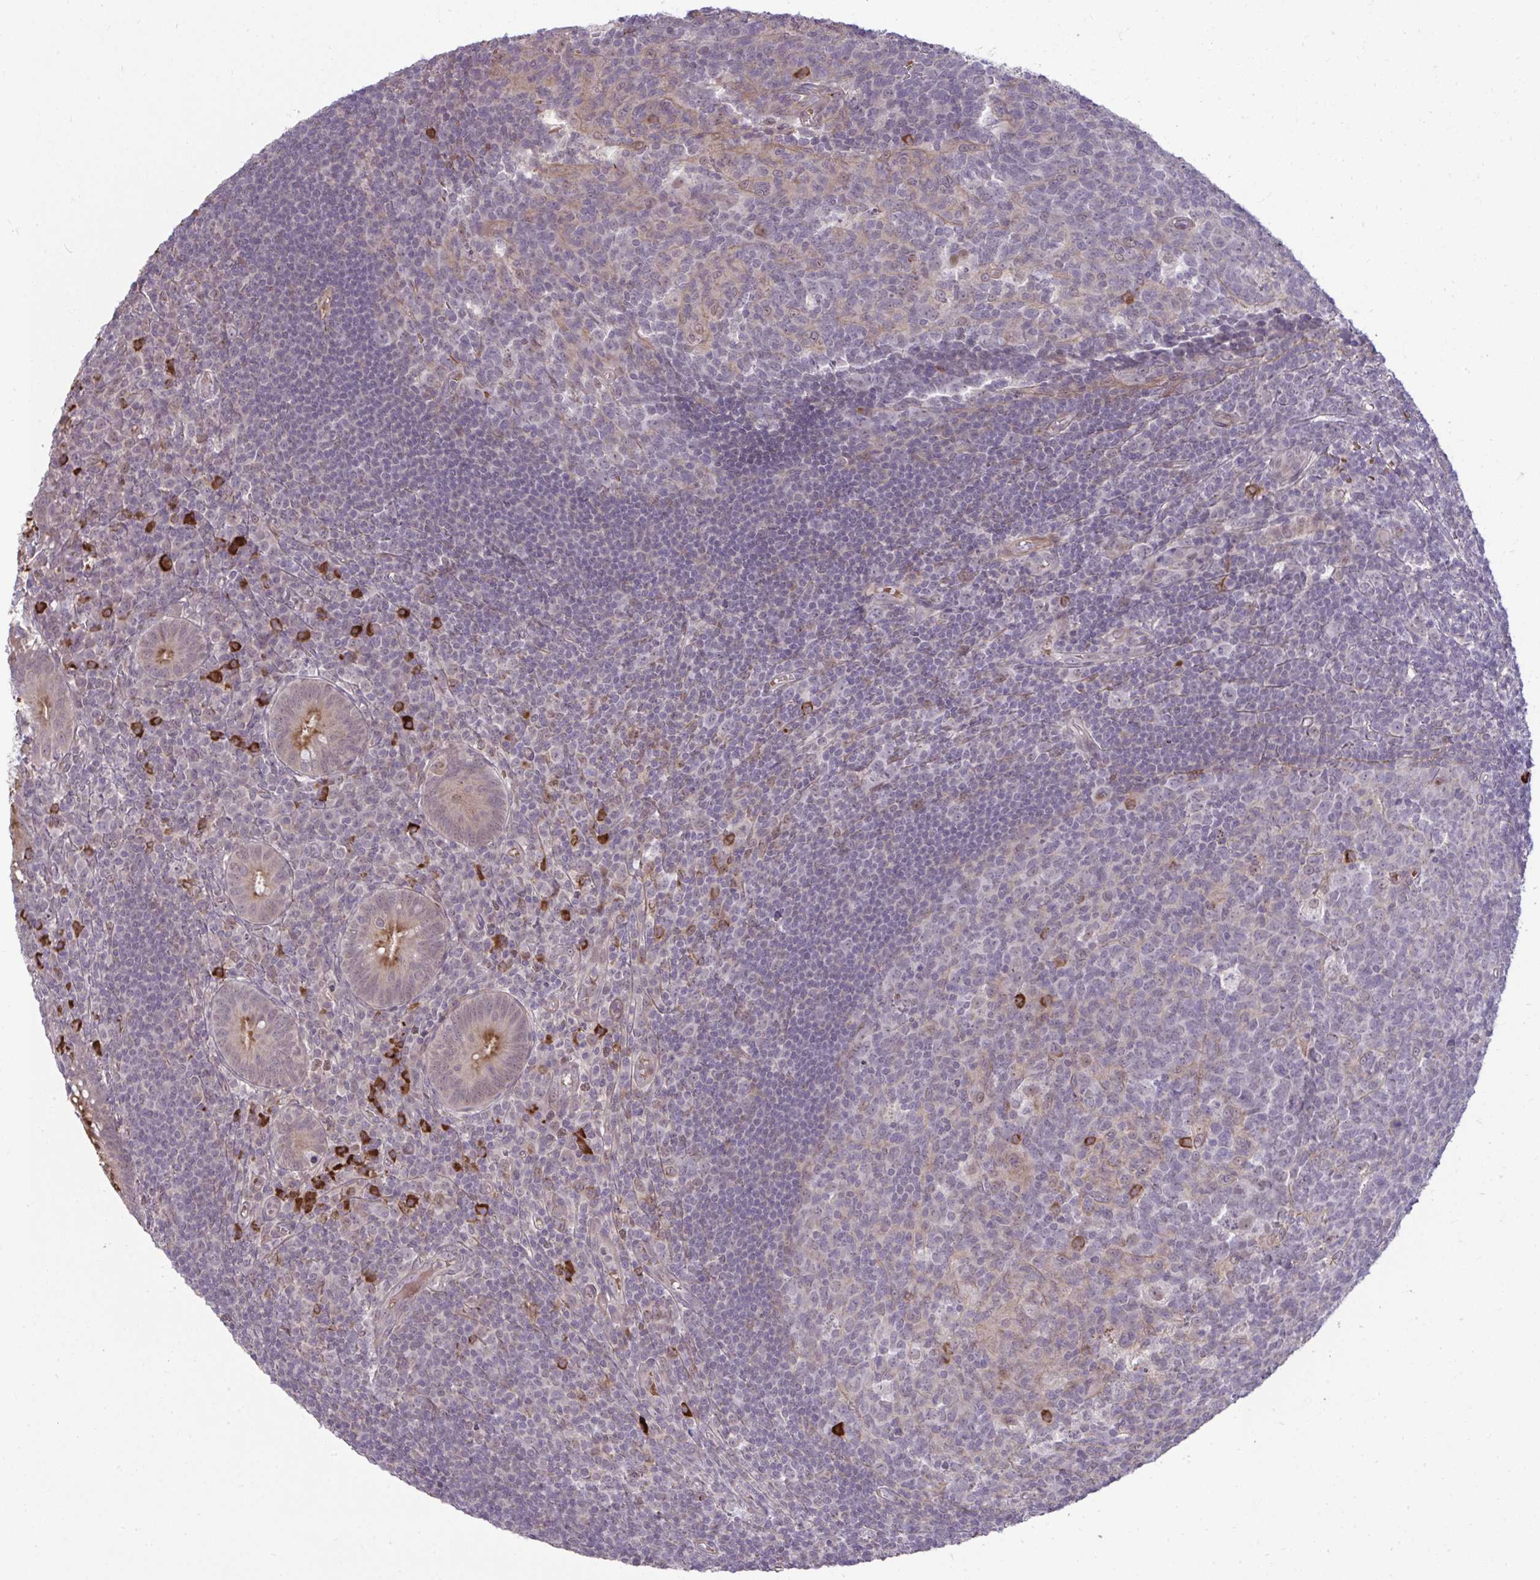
{"staining": {"intensity": "moderate", "quantity": "25%-75%", "location": "cytoplasmic/membranous"}, "tissue": "appendix", "cell_type": "Glandular cells", "image_type": "normal", "snomed": [{"axis": "morphology", "description": "Normal tissue, NOS"}, {"axis": "topography", "description": "Appendix"}], "caption": "A histopathology image of appendix stained for a protein exhibits moderate cytoplasmic/membranous brown staining in glandular cells. Using DAB (3,3'-diaminobenzidine) (brown) and hematoxylin (blue) stains, captured at high magnification using brightfield microscopy.", "gene": "ZSCAN9", "patient": {"sex": "male", "age": 18}}